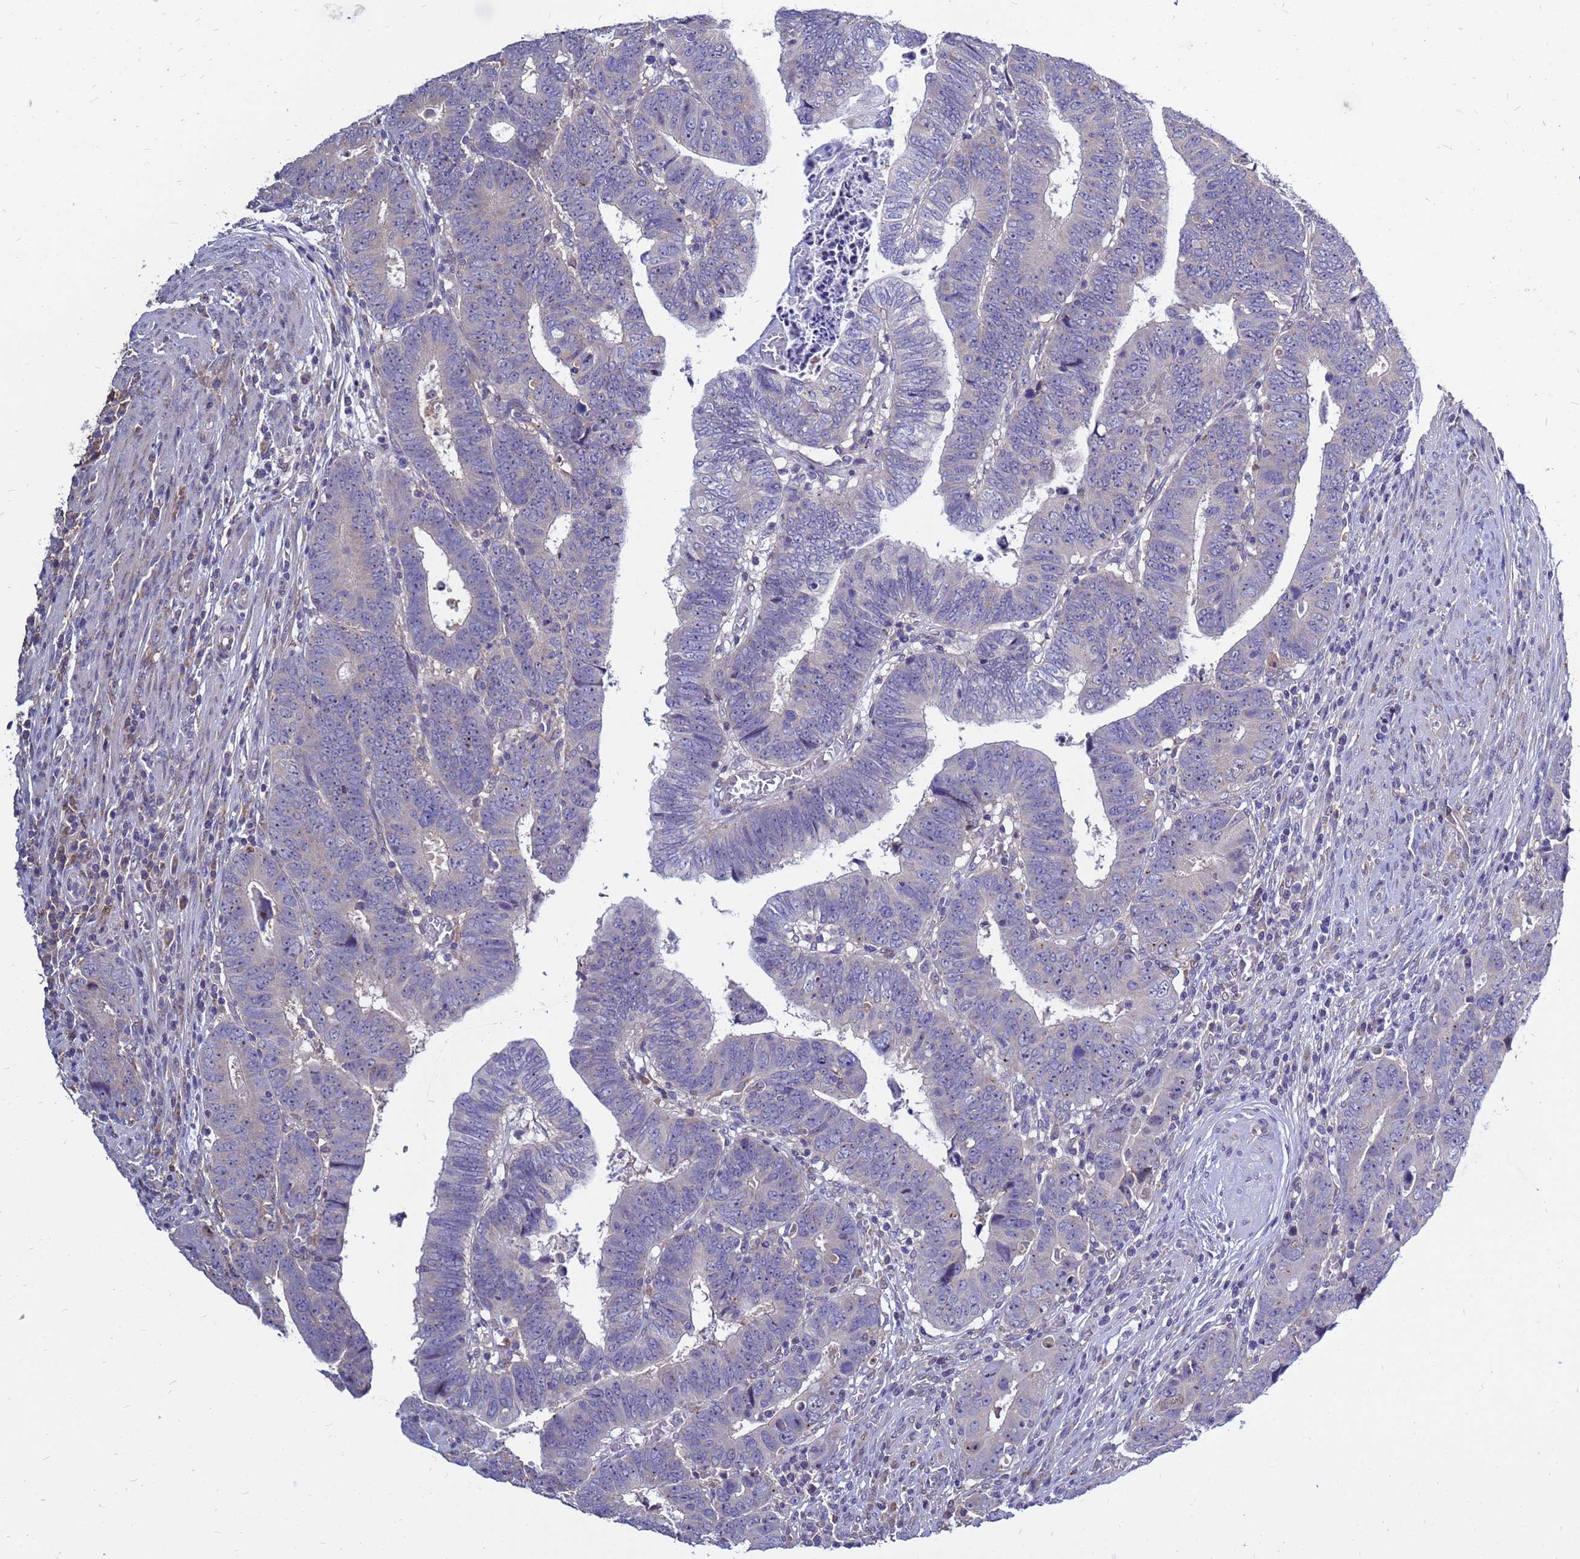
{"staining": {"intensity": "negative", "quantity": "none", "location": "none"}, "tissue": "colorectal cancer", "cell_type": "Tumor cells", "image_type": "cancer", "snomed": [{"axis": "morphology", "description": "Normal tissue, NOS"}, {"axis": "morphology", "description": "Adenocarcinoma, NOS"}, {"axis": "topography", "description": "Rectum"}], "caption": "DAB (3,3'-diaminobenzidine) immunohistochemical staining of adenocarcinoma (colorectal) reveals no significant staining in tumor cells.", "gene": "MOB2", "patient": {"sex": "female", "age": 65}}